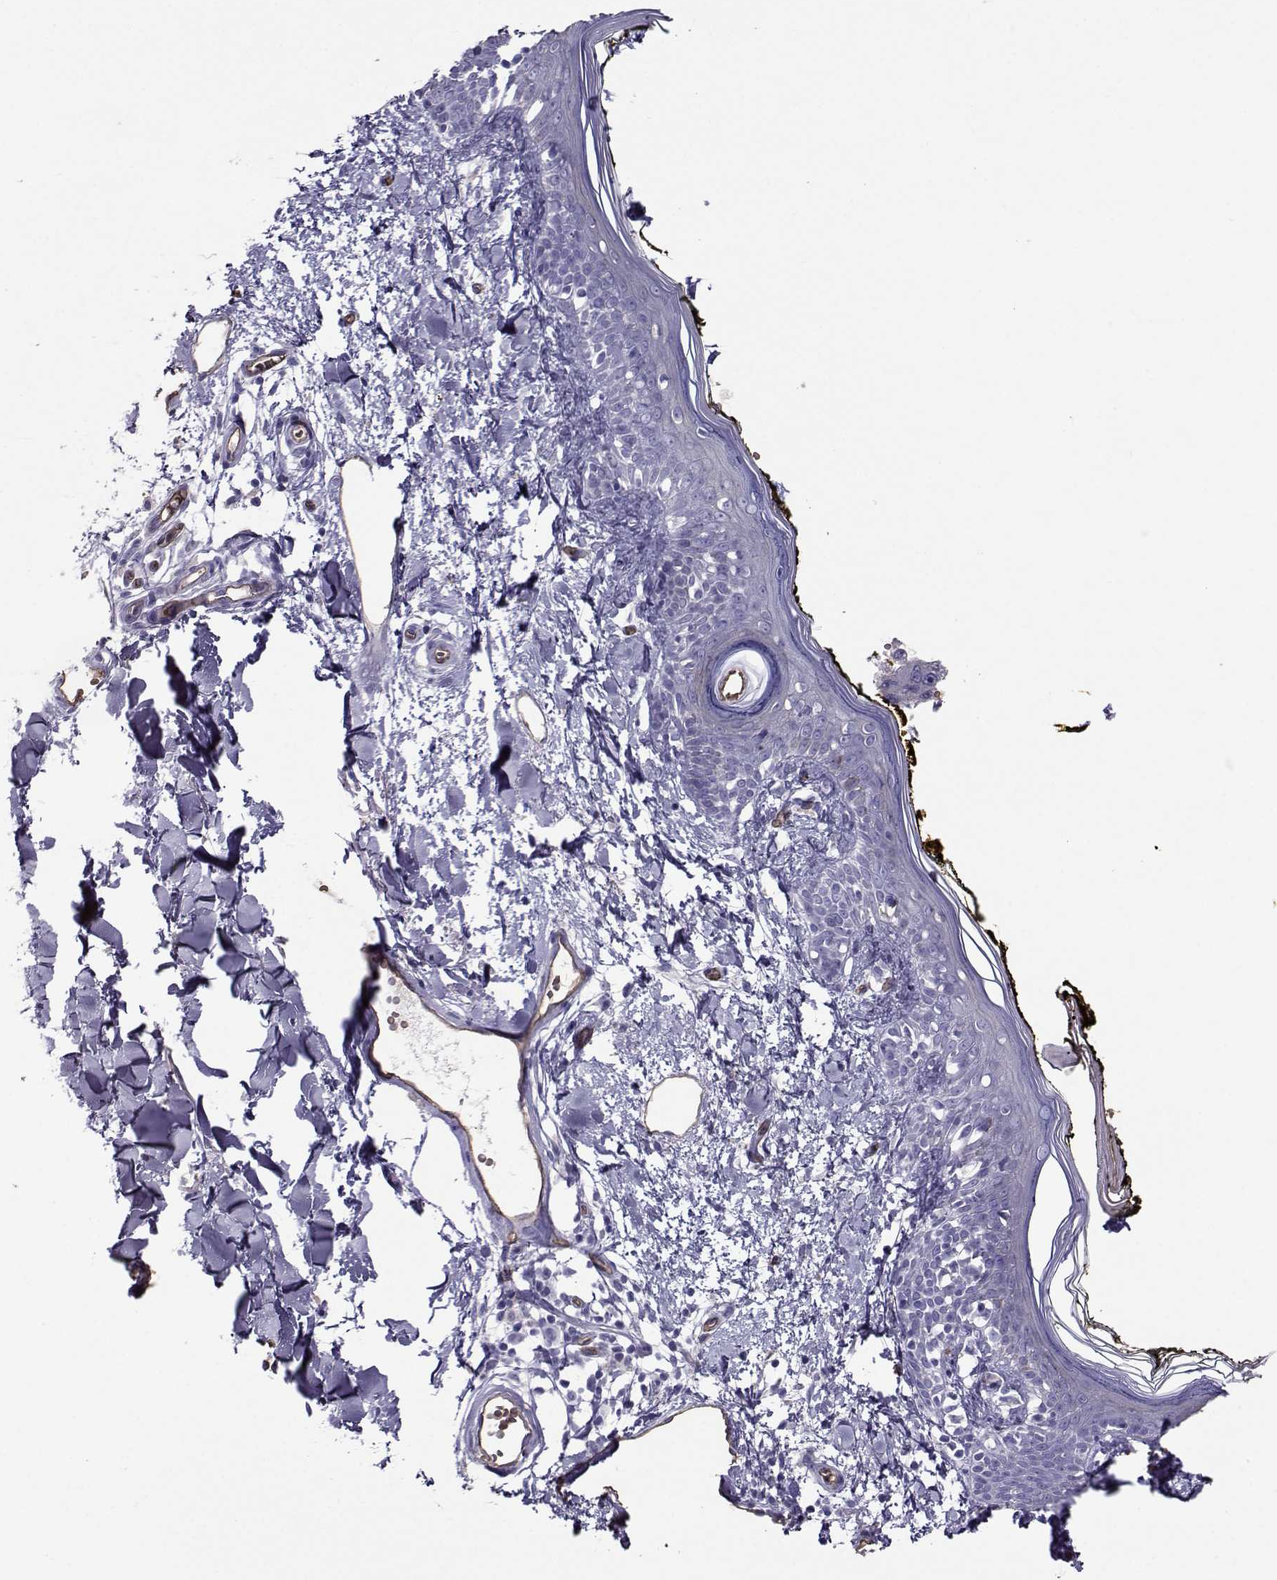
{"staining": {"intensity": "negative", "quantity": "none", "location": "none"}, "tissue": "skin", "cell_type": "Fibroblasts", "image_type": "normal", "snomed": [{"axis": "morphology", "description": "Normal tissue, NOS"}, {"axis": "topography", "description": "Skin"}], "caption": "Fibroblasts are negative for brown protein staining in normal skin. (DAB immunohistochemistry (IHC) with hematoxylin counter stain).", "gene": "CLUL1", "patient": {"sex": "male", "age": 76}}